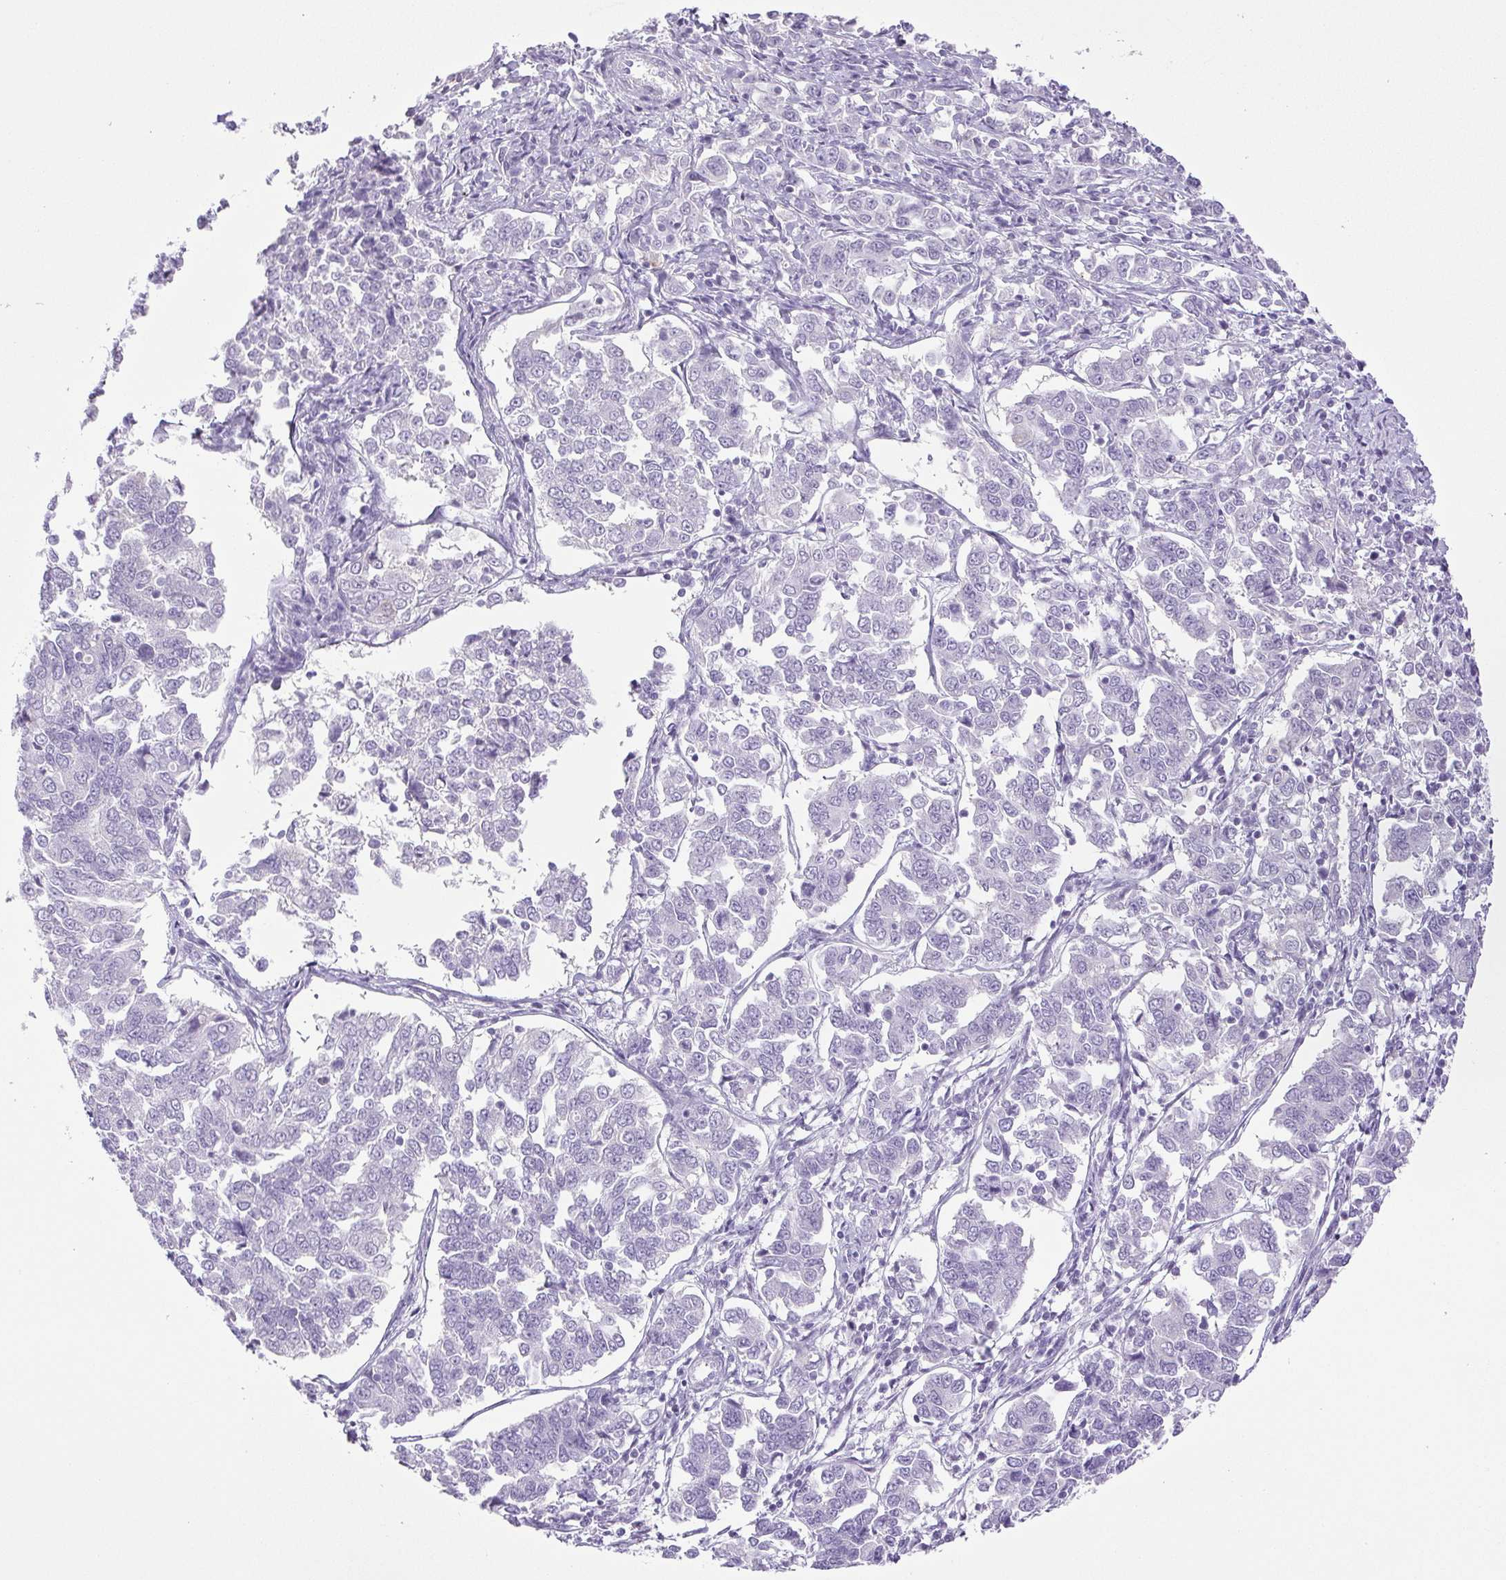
{"staining": {"intensity": "negative", "quantity": "none", "location": "none"}, "tissue": "endometrial cancer", "cell_type": "Tumor cells", "image_type": "cancer", "snomed": [{"axis": "morphology", "description": "Adenocarcinoma, NOS"}, {"axis": "topography", "description": "Endometrium"}], "caption": "Immunohistochemistry (IHC) of human adenocarcinoma (endometrial) reveals no expression in tumor cells.", "gene": "HLA-G", "patient": {"sex": "female", "age": 43}}